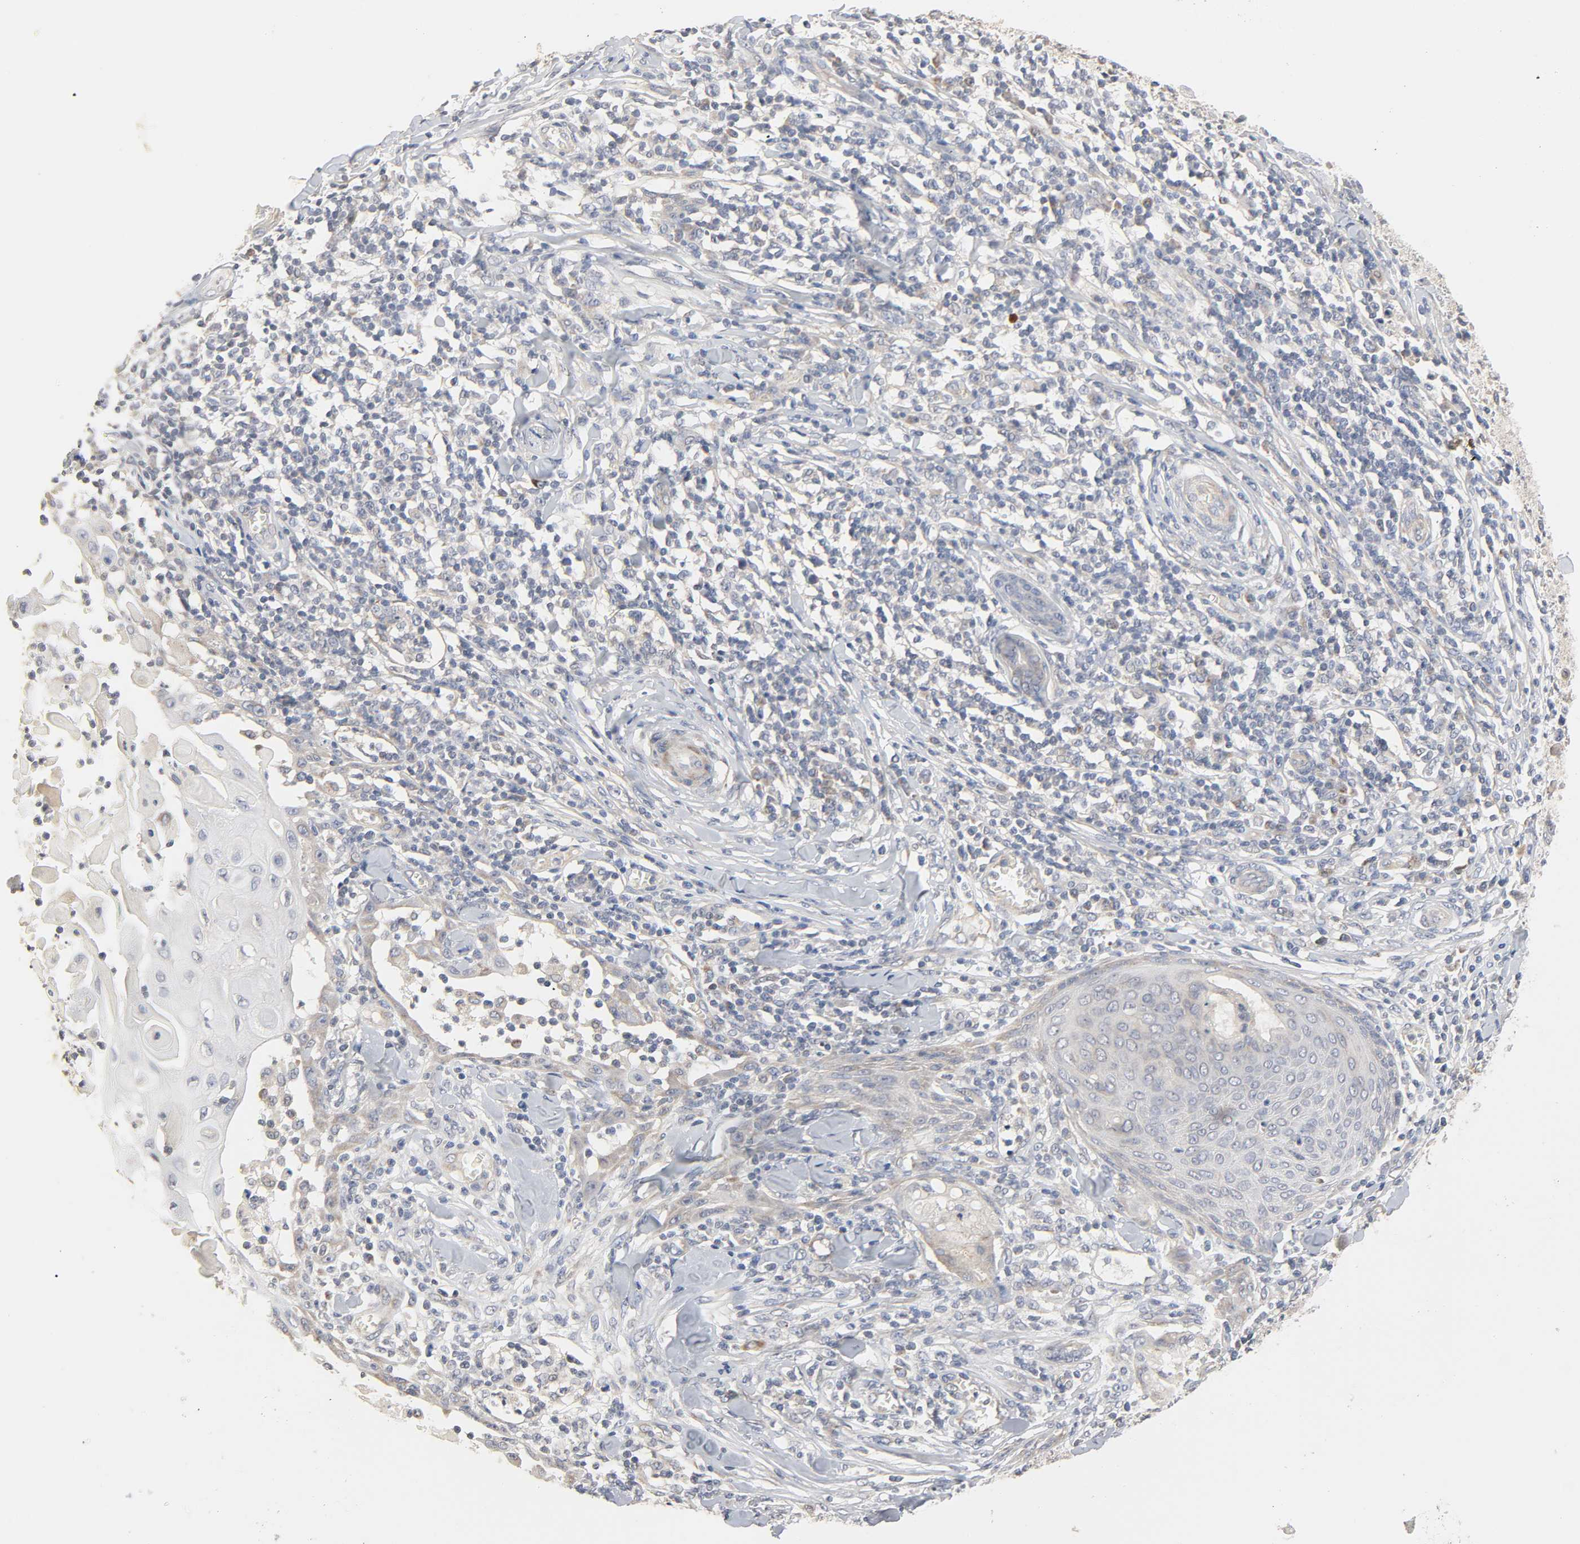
{"staining": {"intensity": "weak", "quantity": "25%-75%", "location": "cytoplasmic/membranous"}, "tissue": "skin cancer", "cell_type": "Tumor cells", "image_type": "cancer", "snomed": [{"axis": "morphology", "description": "Squamous cell carcinoma, NOS"}, {"axis": "topography", "description": "Skin"}], "caption": "Weak cytoplasmic/membranous protein staining is seen in about 25%-75% of tumor cells in skin cancer.", "gene": "CLEC4E", "patient": {"sex": "male", "age": 24}}